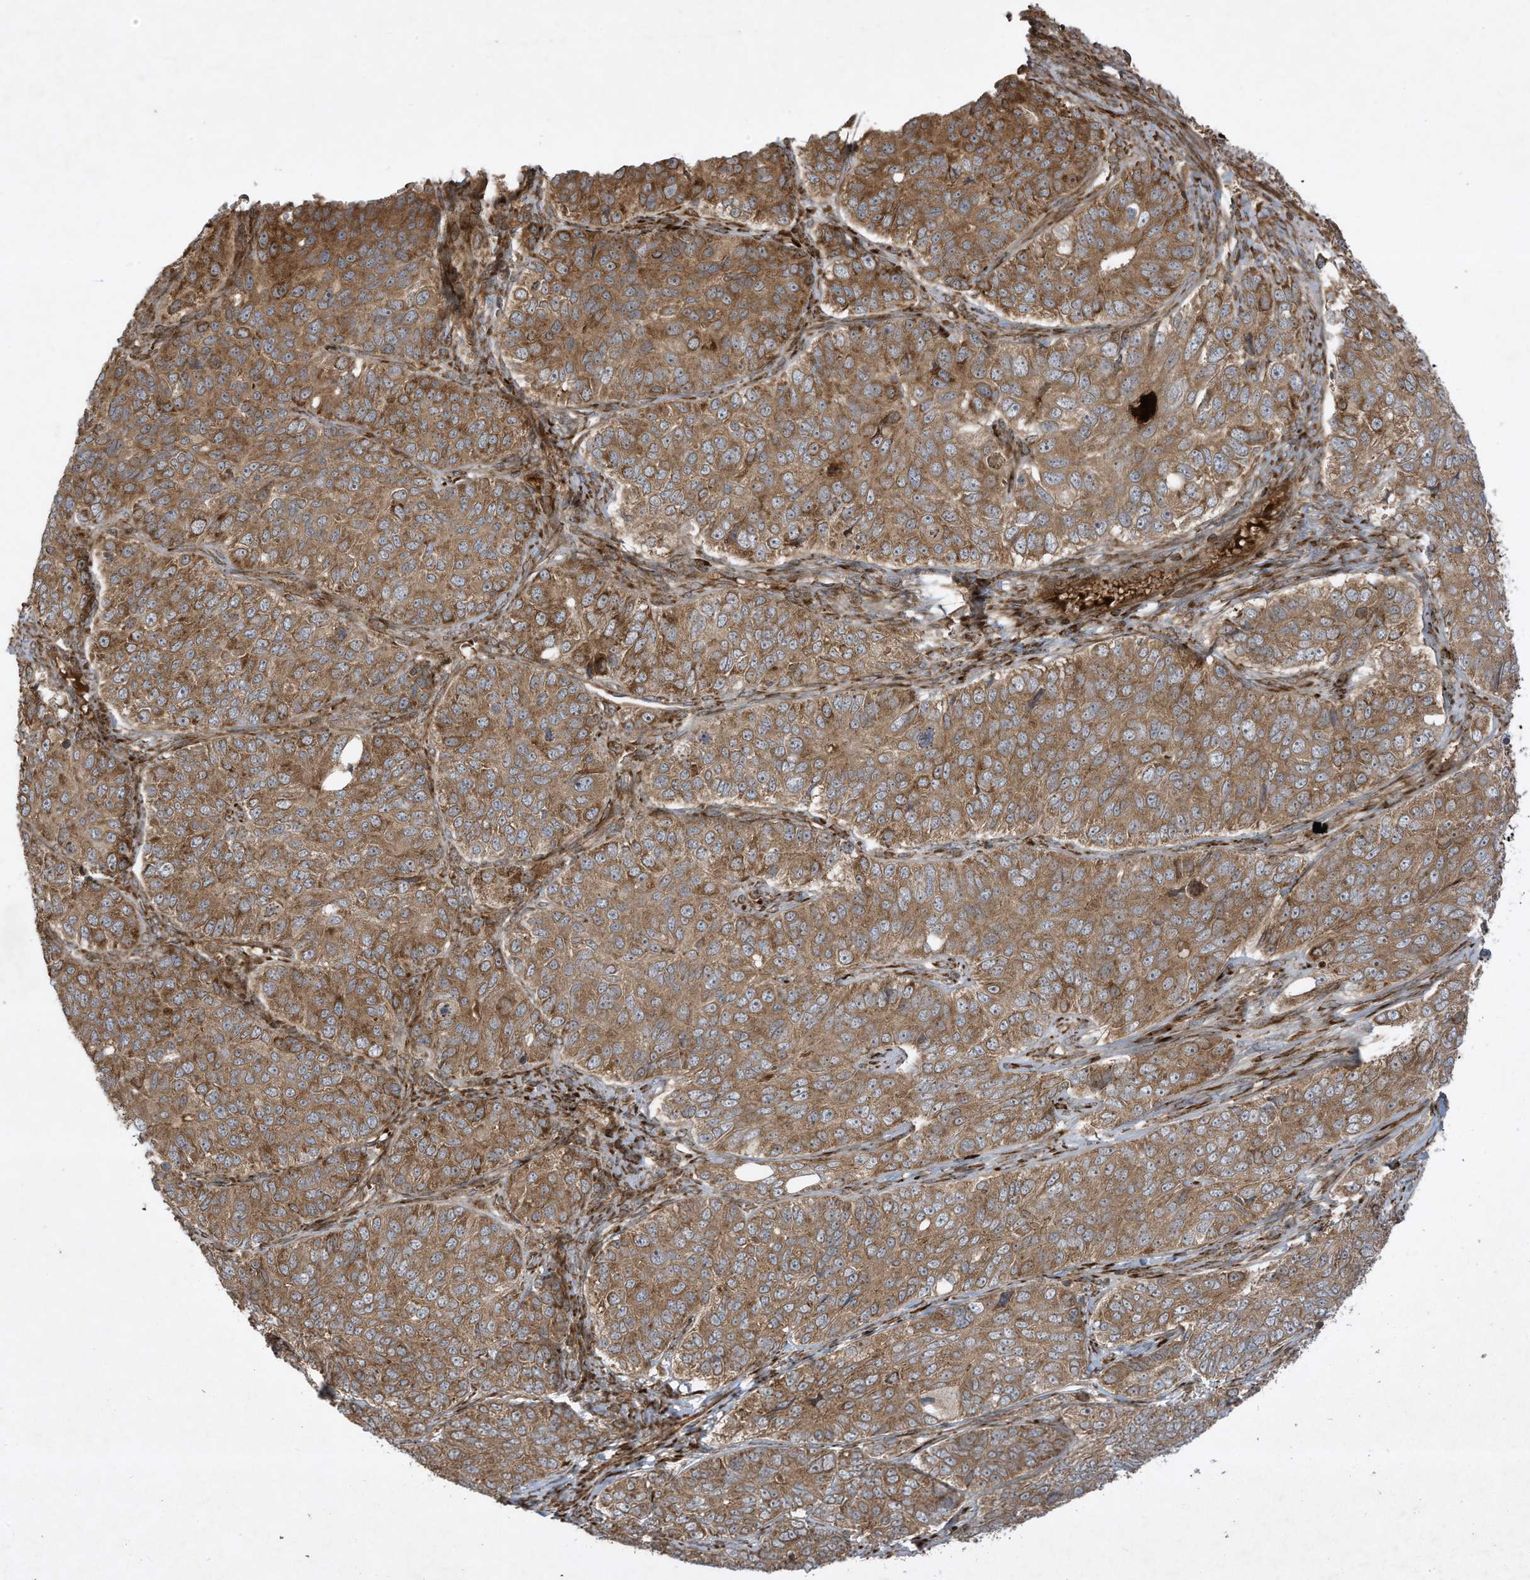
{"staining": {"intensity": "moderate", "quantity": ">75%", "location": "cytoplasmic/membranous"}, "tissue": "ovarian cancer", "cell_type": "Tumor cells", "image_type": "cancer", "snomed": [{"axis": "morphology", "description": "Carcinoma, endometroid"}, {"axis": "topography", "description": "Ovary"}], "caption": "Moderate cytoplasmic/membranous protein expression is present in approximately >75% of tumor cells in ovarian cancer.", "gene": "DDIT4", "patient": {"sex": "female", "age": 51}}